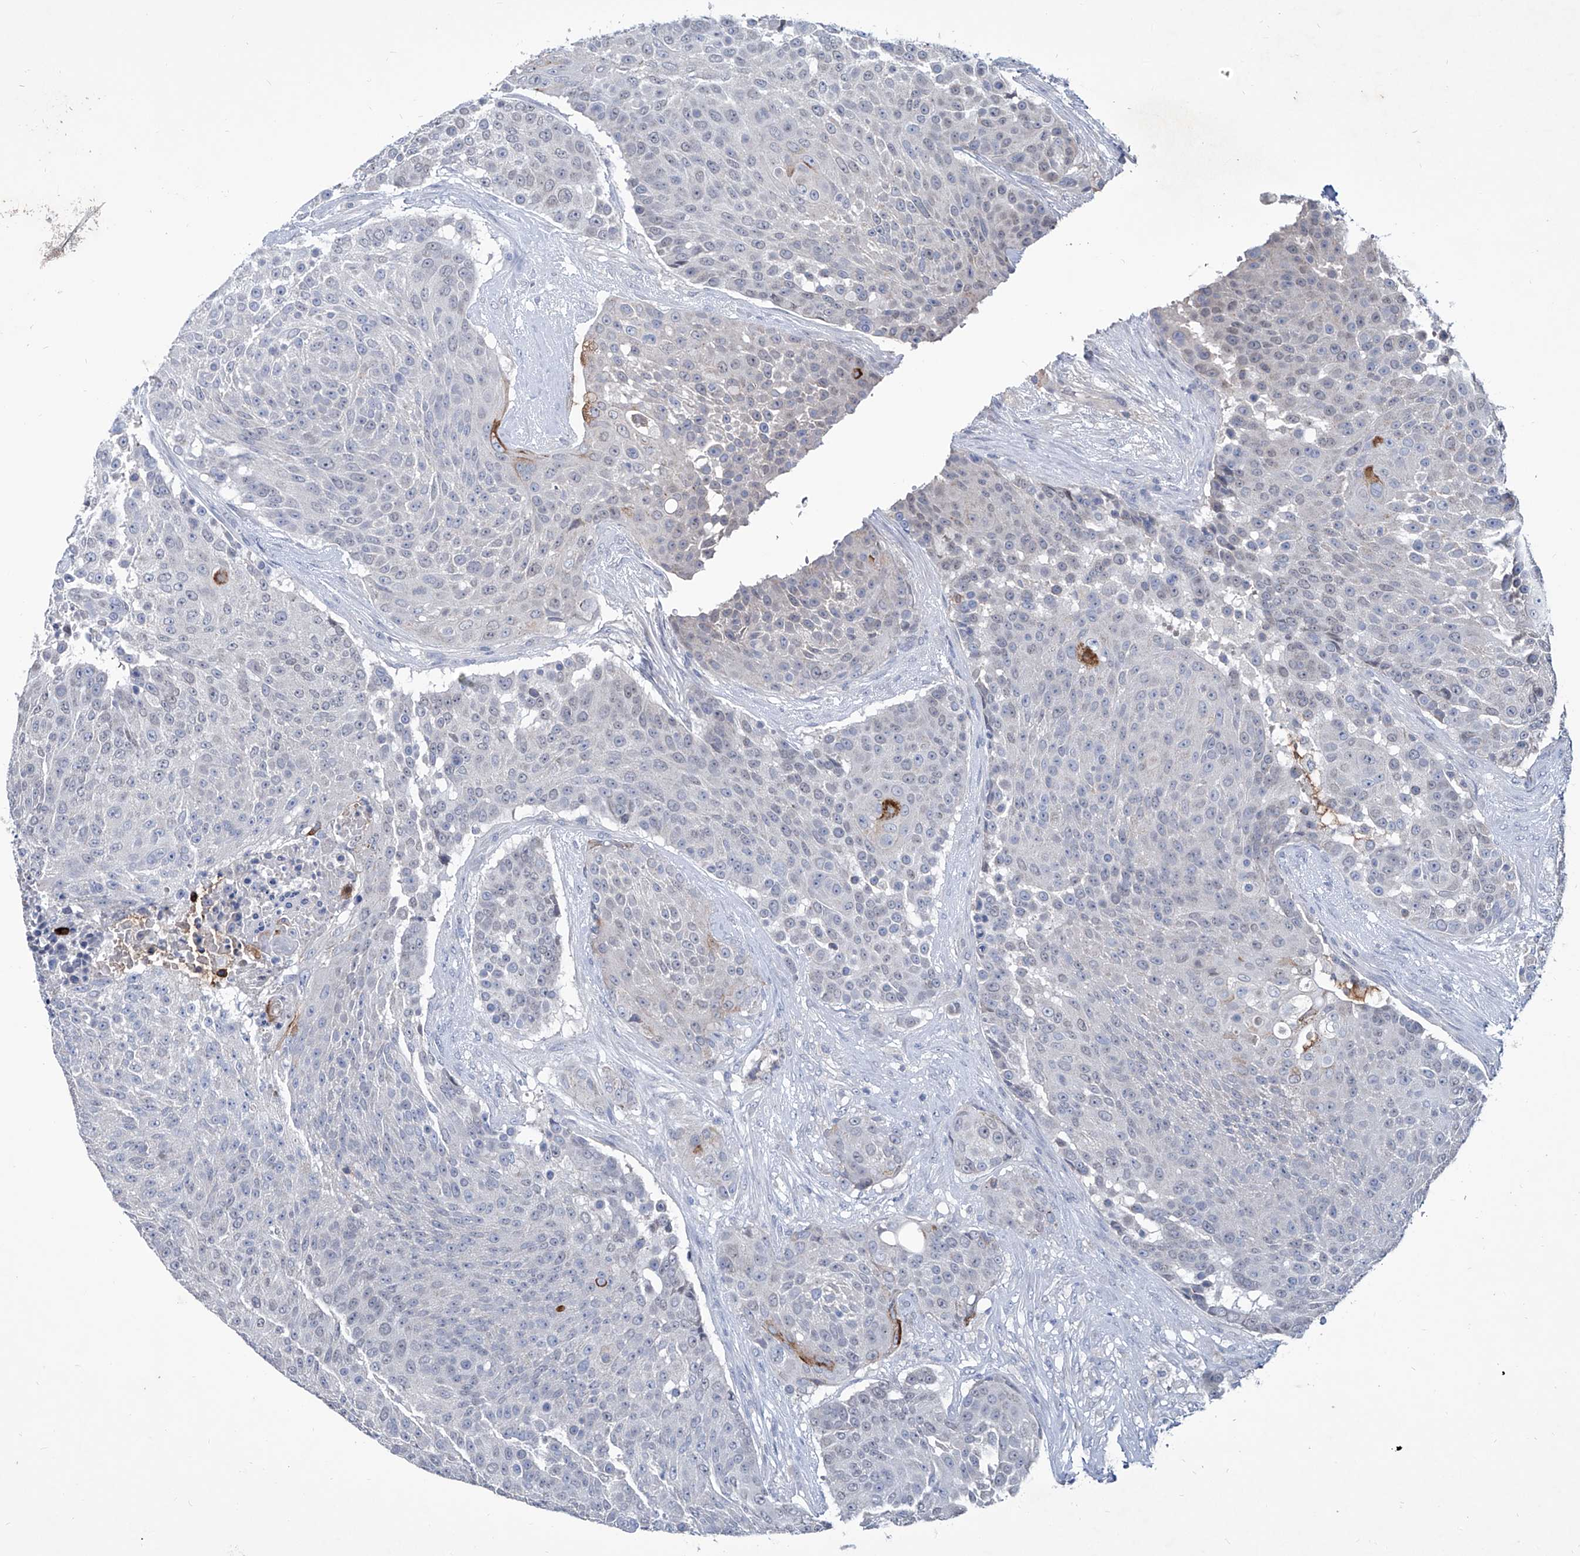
{"staining": {"intensity": "negative", "quantity": "none", "location": "none"}, "tissue": "urothelial cancer", "cell_type": "Tumor cells", "image_type": "cancer", "snomed": [{"axis": "morphology", "description": "Urothelial carcinoma, High grade"}, {"axis": "topography", "description": "Urinary bladder"}], "caption": "Urothelial carcinoma (high-grade) stained for a protein using immunohistochemistry shows no staining tumor cells.", "gene": "KLHL17", "patient": {"sex": "female", "age": 63}}